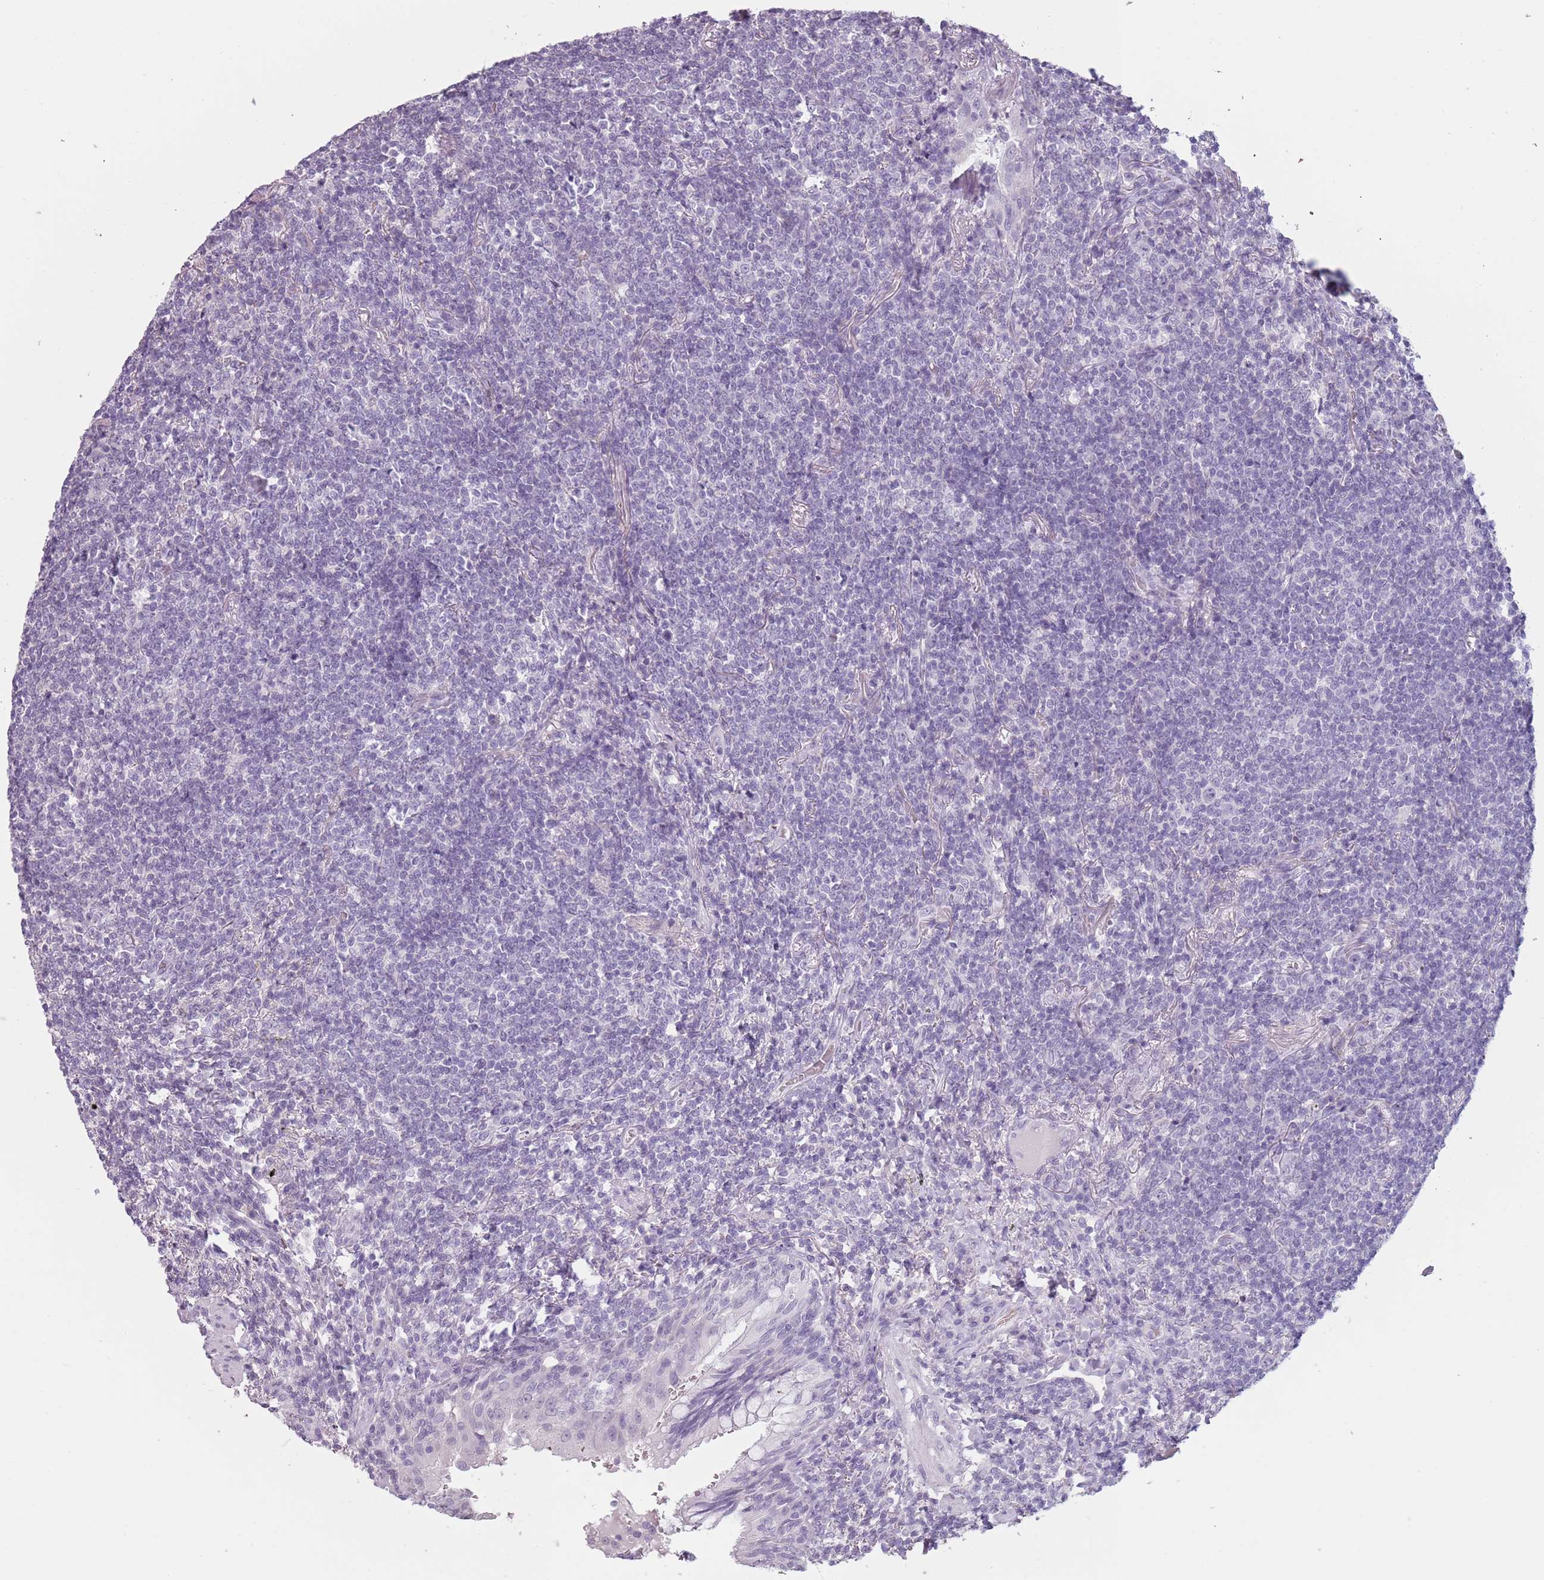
{"staining": {"intensity": "negative", "quantity": "none", "location": "none"}, "tissue": "lymphoma", "cell_type": "Tumor cells", "image_type": "cancer", "snomed": [{"axis": "morphology", "description": "Malignant lymphoma, non-Hodgkin's type, Low grade"}, {"axis": "topography", "description": "Lung"}], "caption": "This is an IHC photomicrograph of malignant lymphoma, non-Hodgkin's type (low-grade). There is no expression in tumor cells.", "gene": "PIEZO1", "patient": {"sex": "female", "age": 71}}